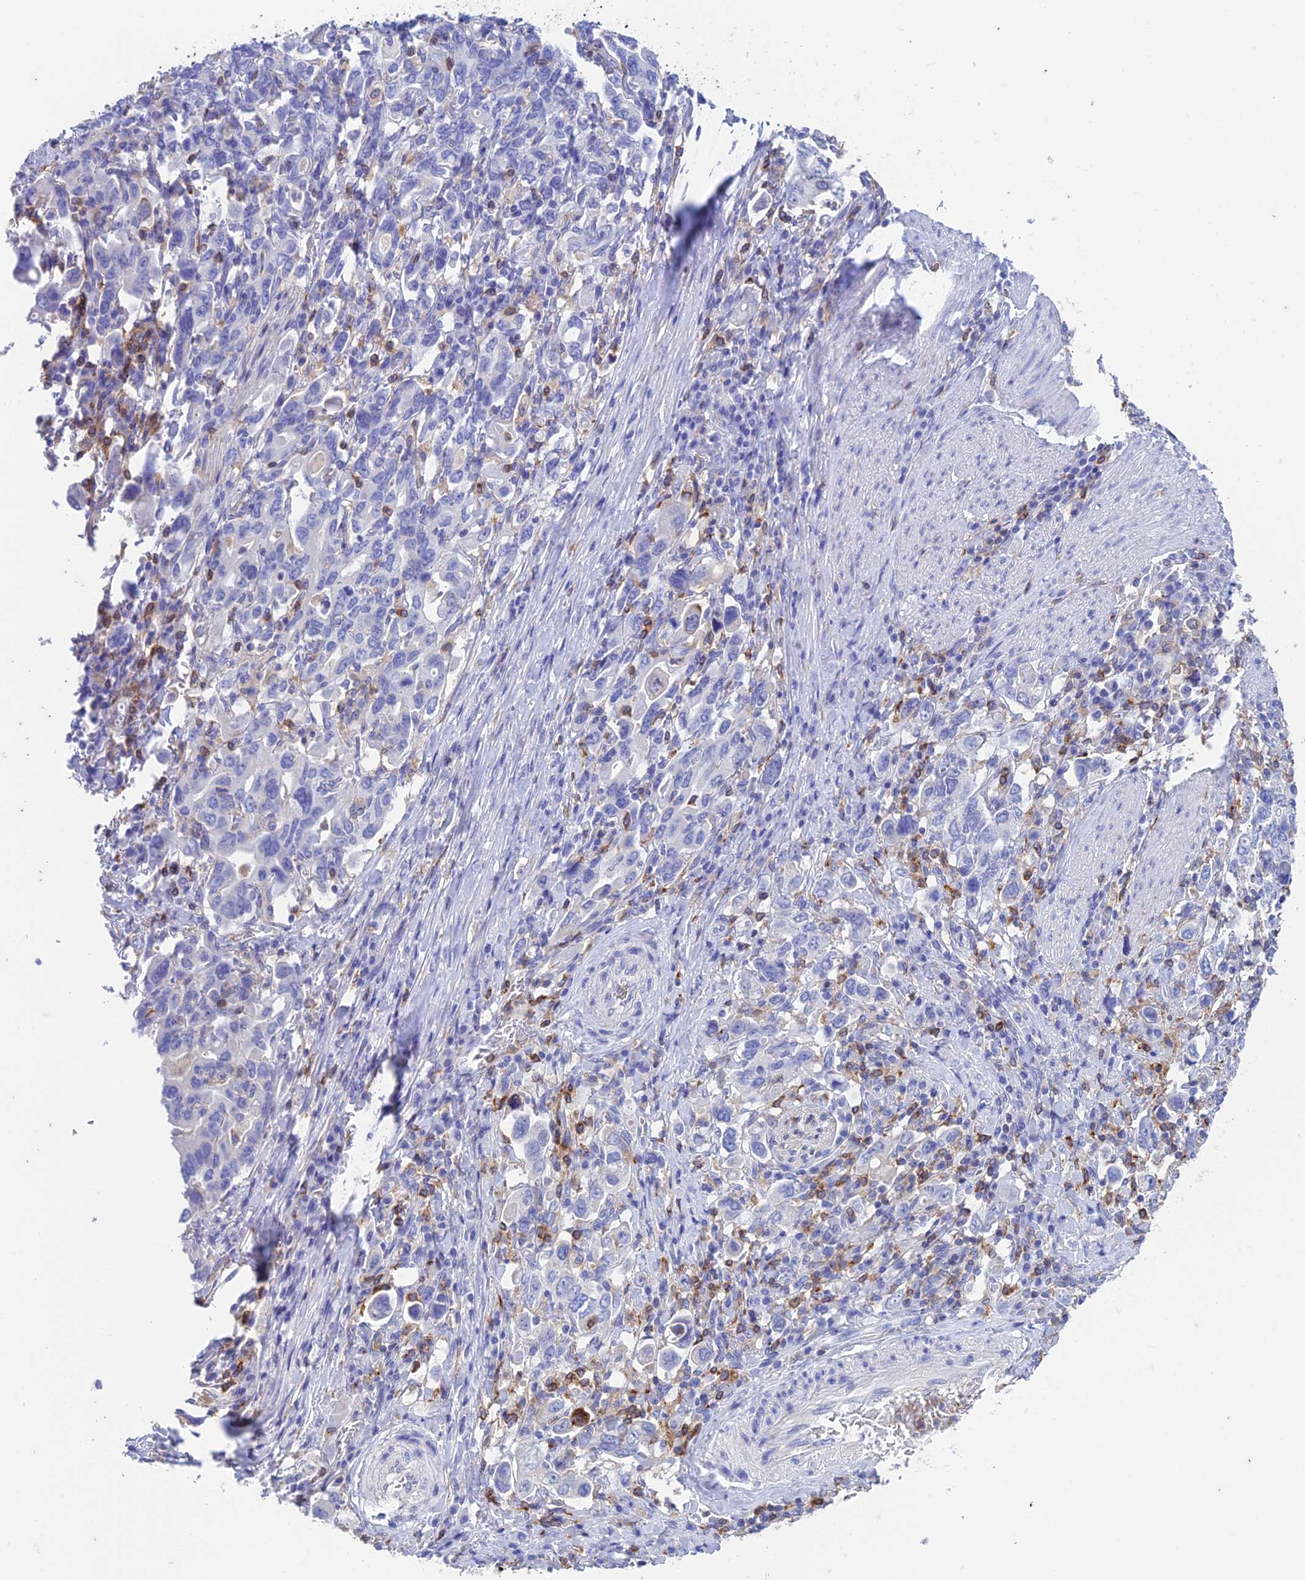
{"staining": {"intensity": "negative", "quantity": "none", "location": "none"}, "tissue": "stomach cancer", "cell_type": "Tumor cells", "image_type": "cancer", "snomed": [{"axis": "morphology", "description": "Adenocarcinoma, NOS"}, {"axis": "topography", "description": "Stomach, upper"}, {"axis": "topography", "description": "Stomach"}], "caption": "This micrograph is of stomach cancer (adenocarcinoma) stained with immunohistochemistry (IHC) to label a protein in brown with the nuclei are counter-stained blue. There is no staining in tumor cells.", "gene": "FGF7", "patient": {"sex": "male", "age": 62}}